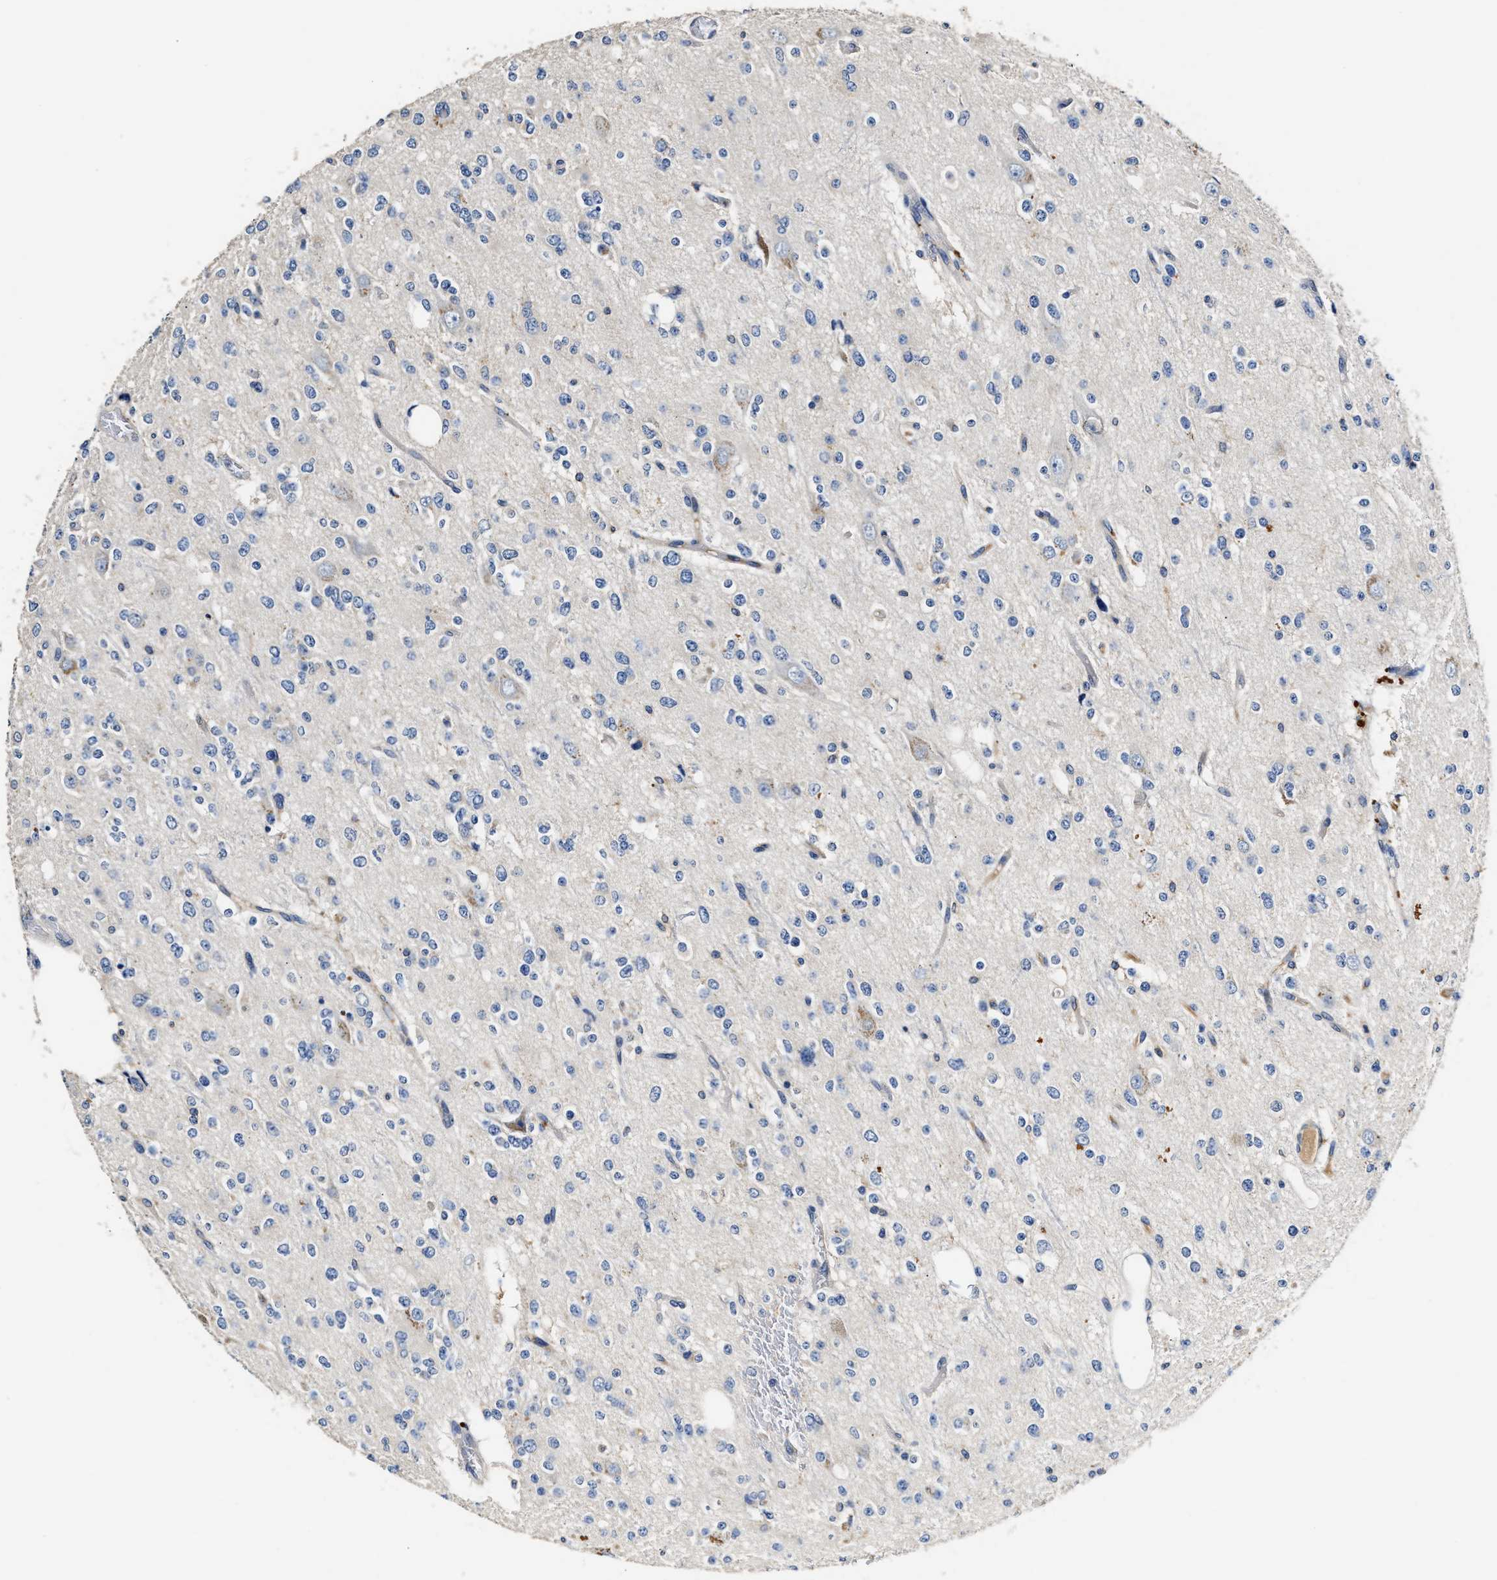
{"staining": {"intensity": "negative", "quantity": "none", "location": "none"}, "tissue": "glioma", "cell_type": "Tumor cells", "image_type": "cancer", "snomed": [{"axis": "morphology", "description": "Glioma, malignant, Low grade"}, {"axis": "topography", "description": "Brain"}], "caption": "Human low-grade glioma (malignant) stained for a protein using IHC demonstrates no expression in tumor cells.", "gene": "SLCO2B1", "patient": {"sex": "male", "age": 38}}